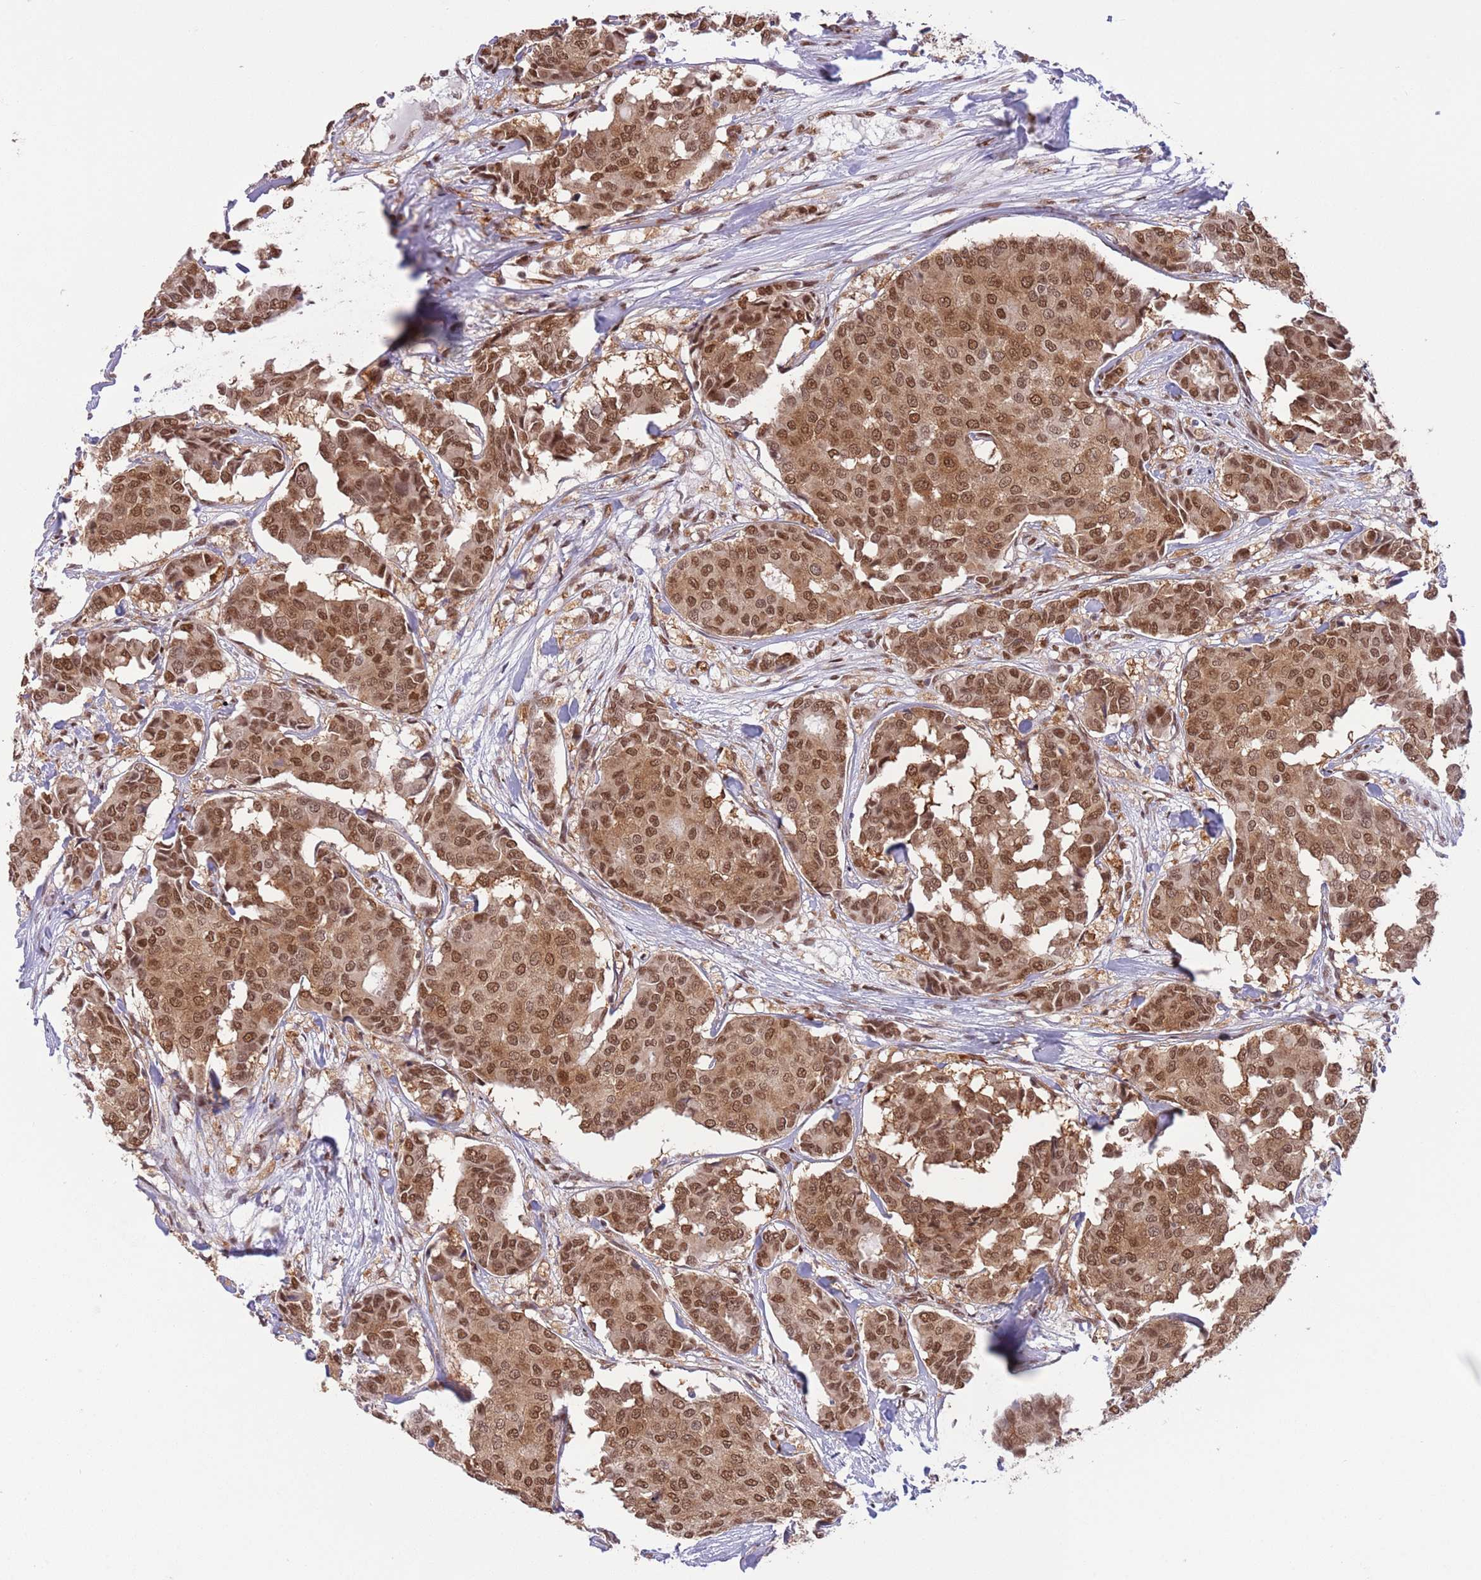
{"staining": {"intensity": "moderate", "quantity": ">75%", "location": "cytoplasmic/membranous,nuclear"}, "tissue": "breast cancer", "cell_type": "Tumor cells", "image_type": "cancer", "snomed": [{"axis": "morphology", "description": "Duct carcinoma"}, {"axis": "topography", "description": "Breast"}], "caption": "Moderate cytoplasmic/membranous and nuclear positivity for a protein is appreciated in approximately >75% of tumor cells of breast cancer using immunohistochemistry.", "gene": "TRIM32", "patient": {"sex": "female", "age": 75}}